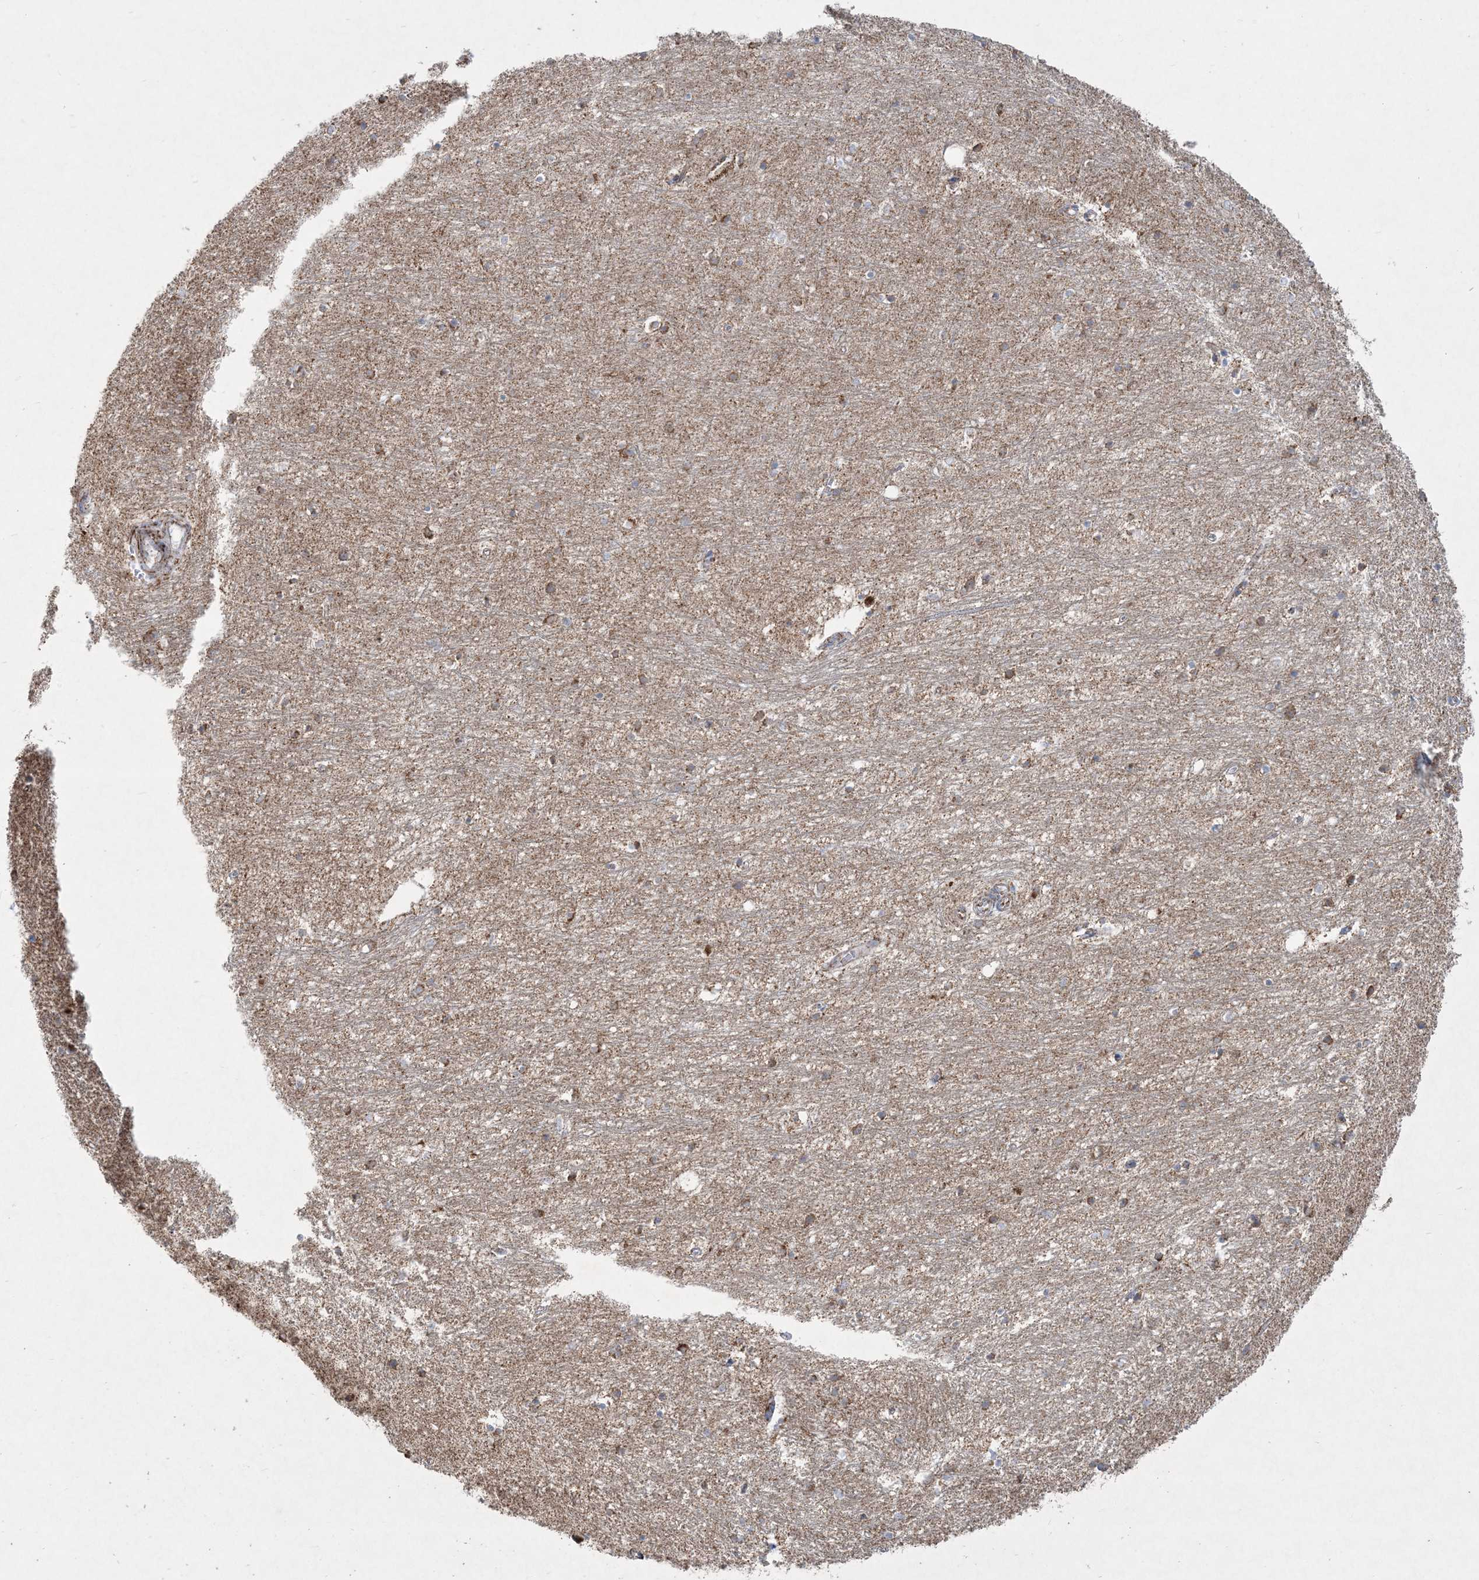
{"staining": {"intensity": "moderate", "quantity": "25%-75%", "location": "cytoplasmic/membranous"}, "tissue": "hippocampus", "cell_type": "Glial cells", "image_type": "normal", "snomed": [{"axis": "morphology", "description": "Normal tissue, NOS"}, {"axis": "topography", "description": "Hippocampus"}], "caption": "A high-resolution histopathology image shows immunohistochemistry (IHC) staining of unremarkable hippocampus, which reveals moderate cytoplasmic/membranous staining in approximately 25%-75% of glial cells. Using DAB (3,3'-diaminobenzidine) (brown) and hematoxylin (blue) stains, captured at high magnification using brightfield microscopy.", "gene": "BEND4", "patient": {"sex": "female", "age": 64}}